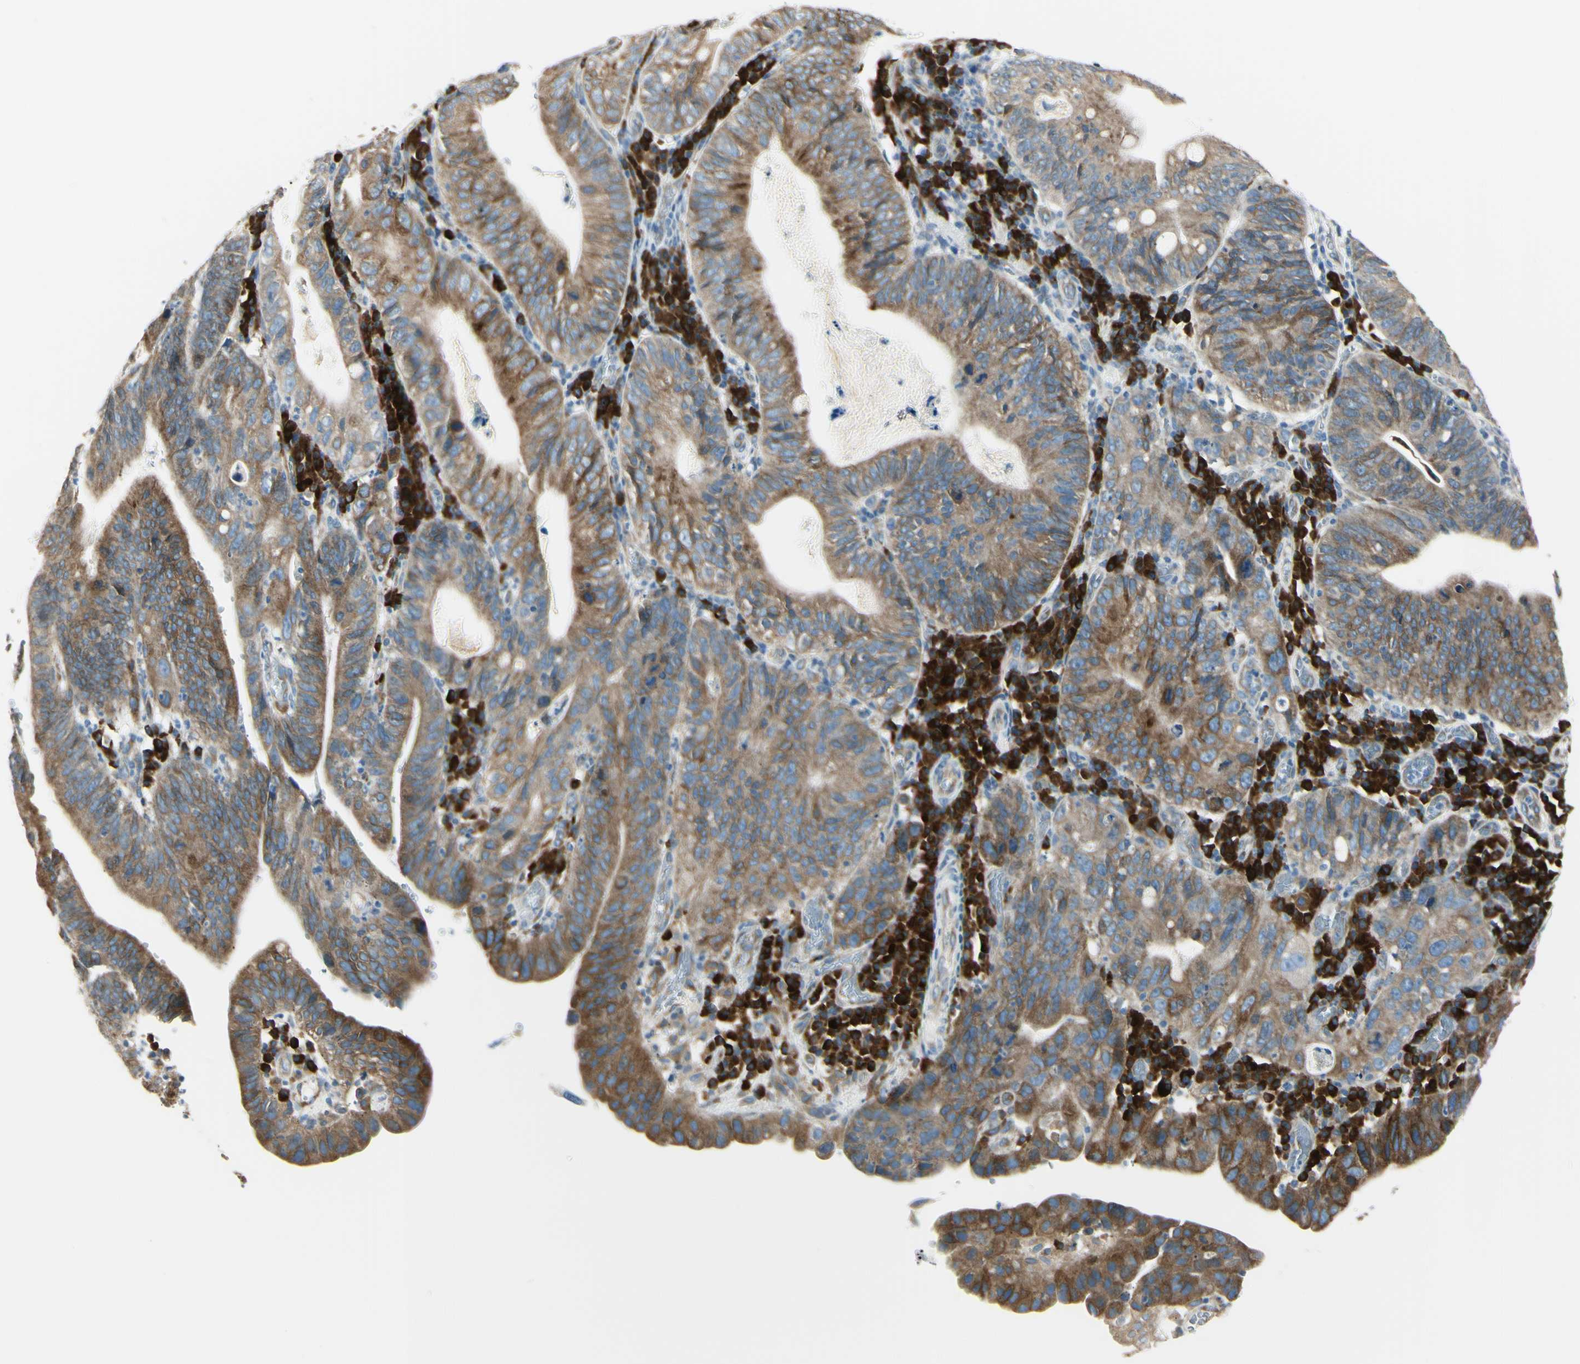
{"staining": {"intensity": "moderate", "quantity": ">75%", "location": "cytoplasmic/membranous"}, "tissue": "stomach cancer", "cell_type": "Tumor cells", "image_type": "cancer", "snomed": [{"axis": "morphology", "description": "Adenocarcinoma, NOS"}, {"axis": "topography", "description": "Stomach"}], "caption": "Immunohistochemistry (IHC) (DAB) staining of stomach cancer (adenocarcinoma) reveals moderate cytoplasmic/membranous protein positivity in approximately >75% of tumor cells.", "gene": "SELENOS", "patient": {"sex": "male", "age": 59}}